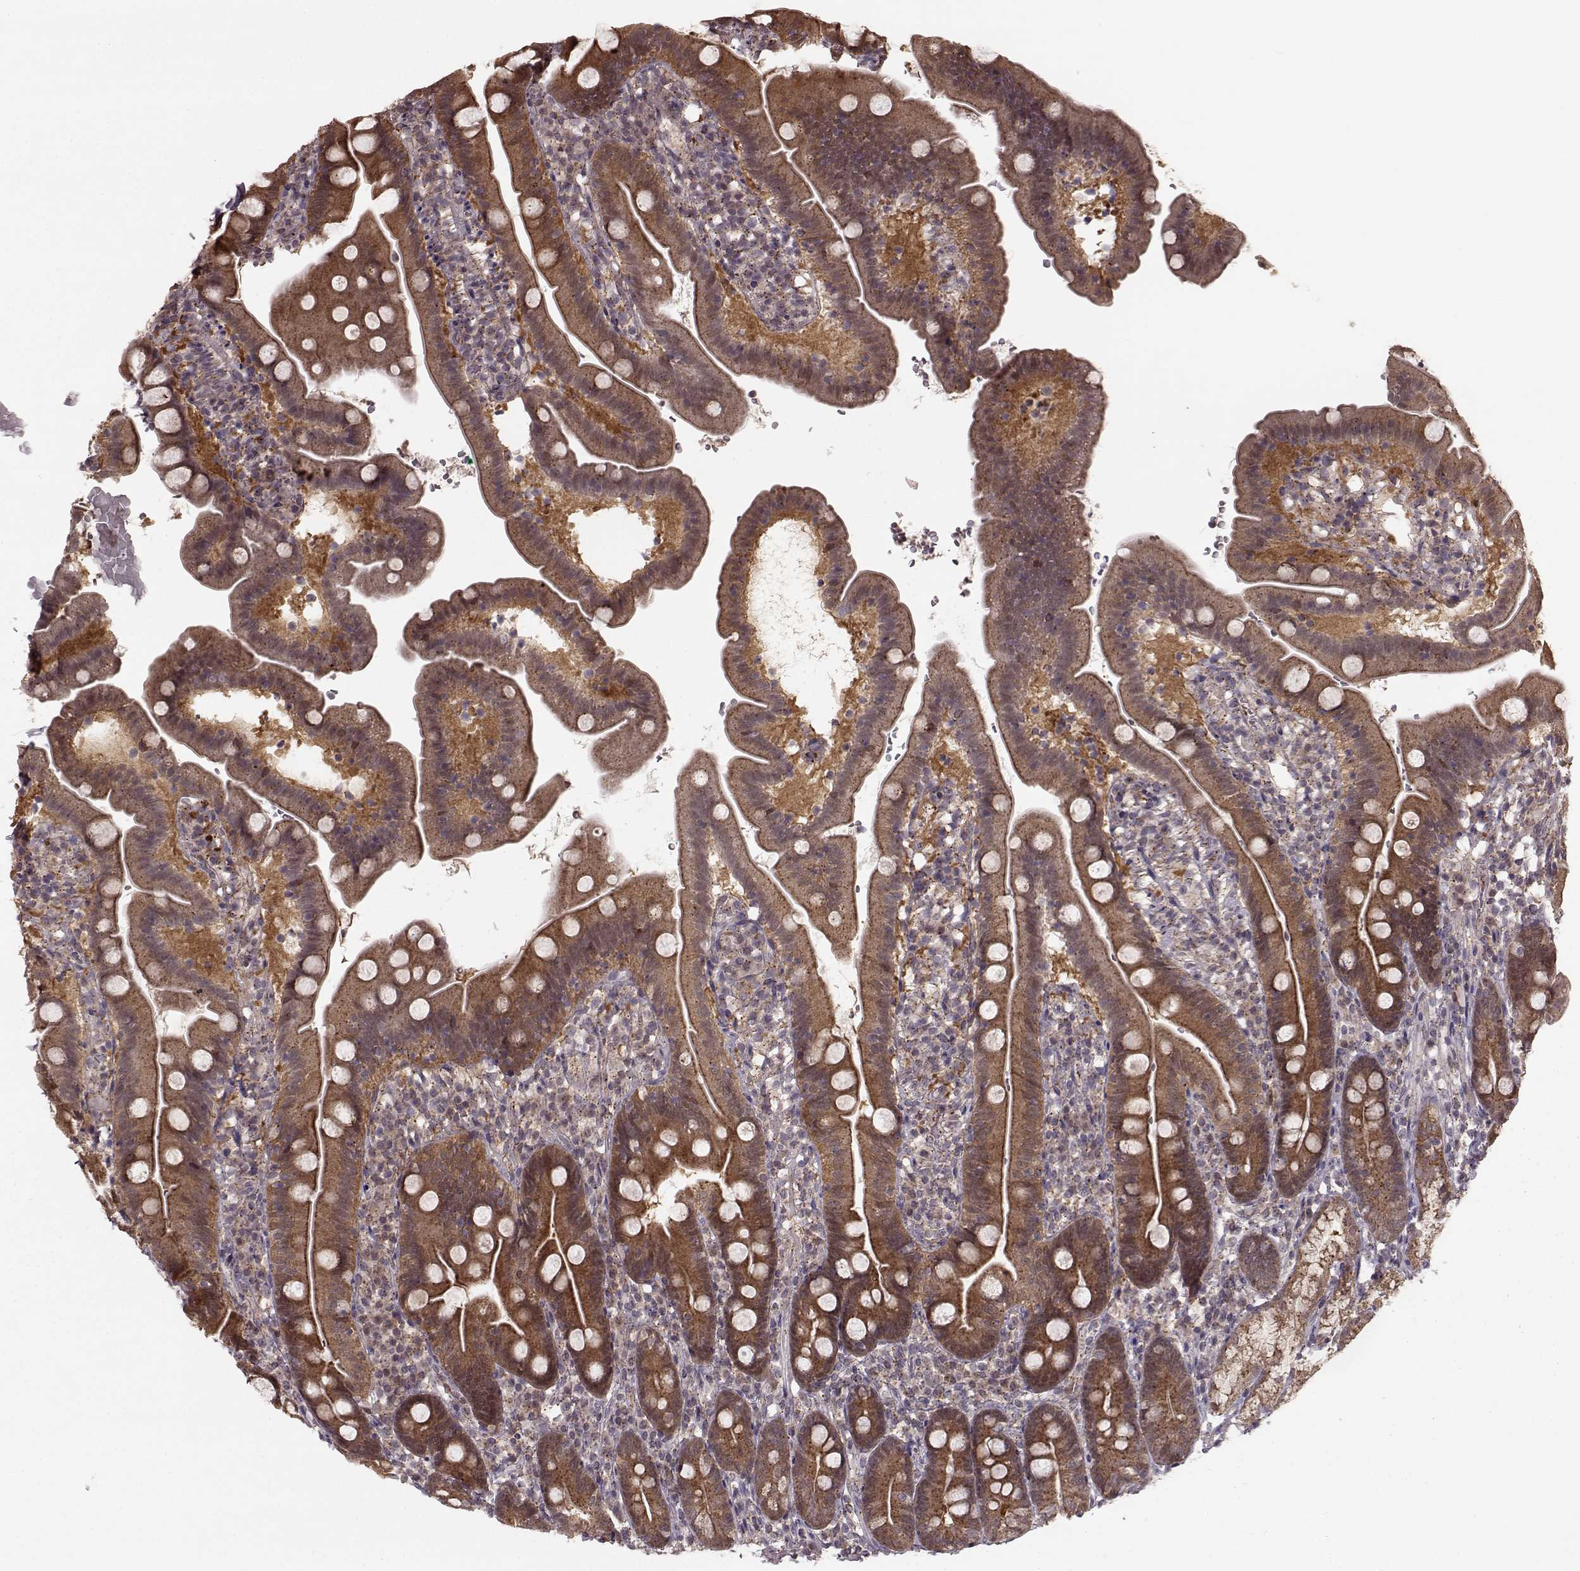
{"staining": {"intensity": "weak", "quantity": ">75%", "location": "cytoplasmic/membranous"}, "tissue": "duodenum", "cell_type": "Glandular cells", "image_type": "normal", "snomed": [{"axis": "morphology", "description": "Normal tissue, NOS"}, {"axis": "topography", "description": "Duodenum"}], "caption": "This is a histology image of immunohistochemistry staining of benign duodenum, which shows weak positivity in the cytoplasmic/membranous of glandular cells.", "gene": "GSS", "patient": {"sex": "female", "age": 67}}